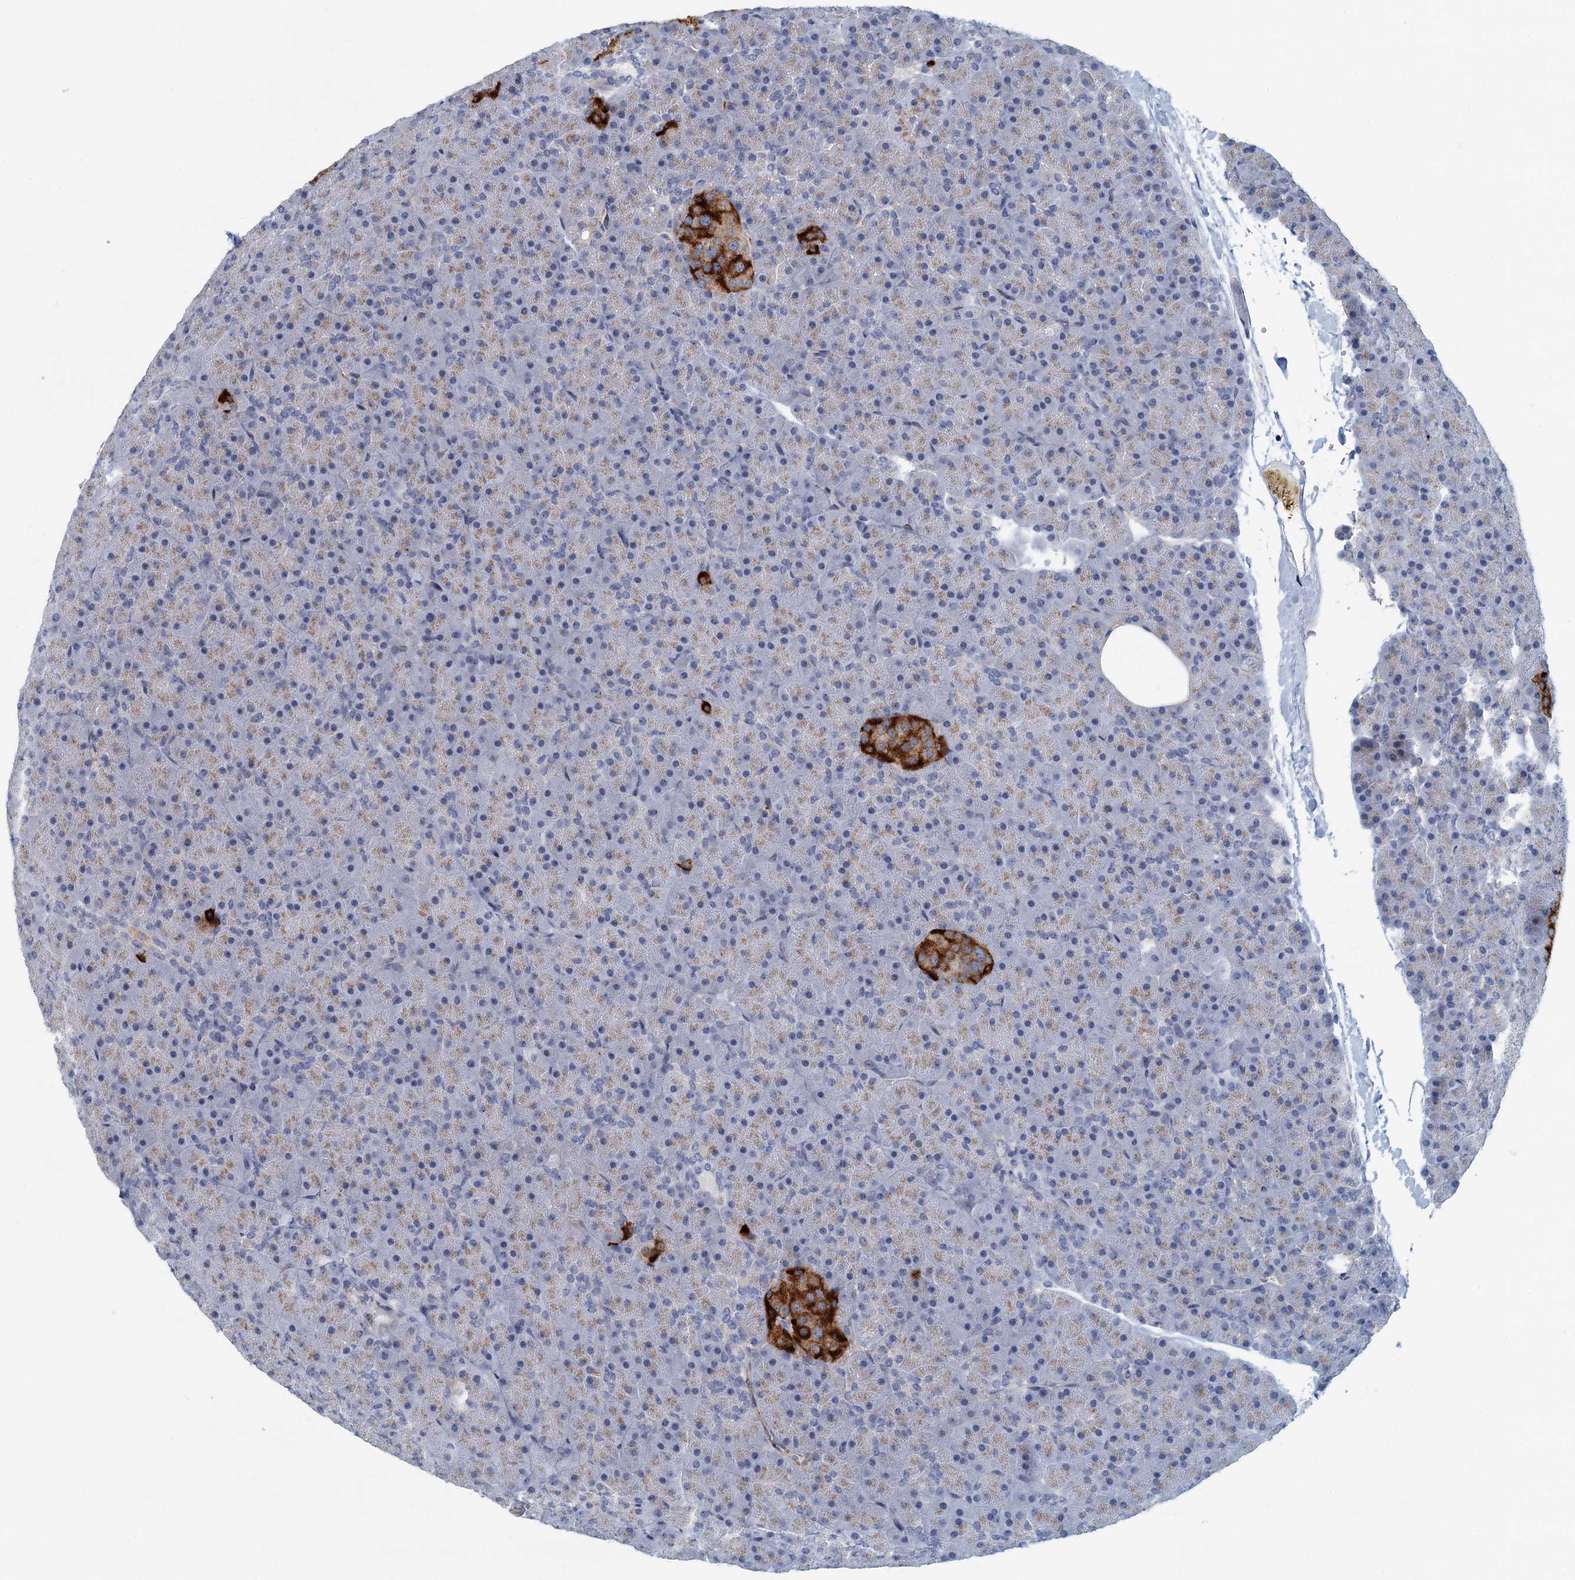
{"staining": {"intensity": "moderate", "quantity": "25%-75%", "location": "cytoplasmic/membranous"}, "tissue": "pancreas", "cell_type": "Exocrine glandular cells", "image_type": "normal", "snomed": [{"axis": "morphology", "description": "Normal tissue, NOS"}, {"axis": "topography", "description": "Pancreas"}], "caption": "An image showing moderate cytoplasmic/membranous staining in approximately 25%-75% of exocrine glandular cells in normal pancreas, as visualized by brown immunohistochemical staining.", "gene": "ZNF527", "patient": {"sex": "male", "age": 36}}